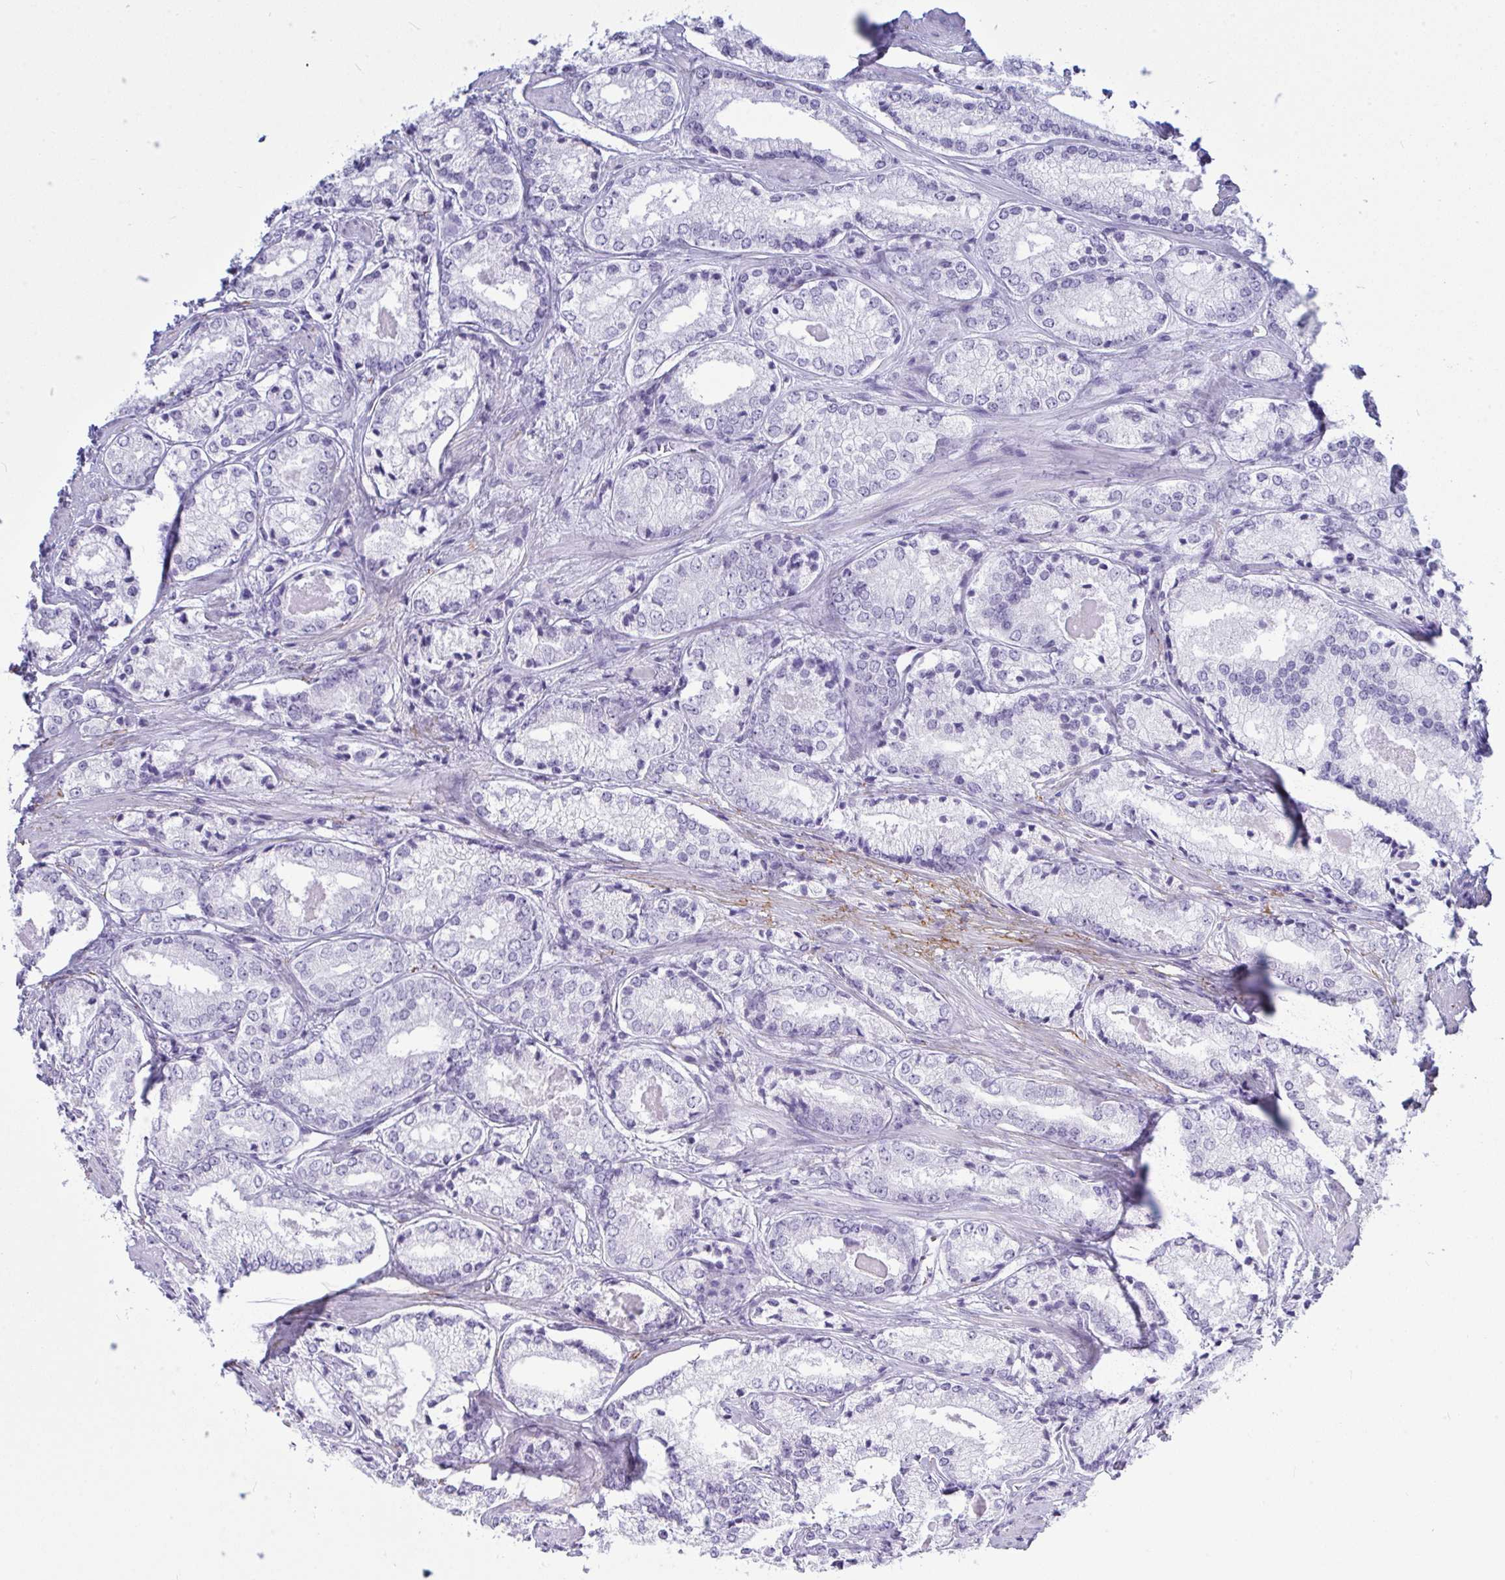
{"staining": {"intensity": "negative", "quantity": "none", "location": "none"}, "tissue": "prostate cancer", "cell_type": "Tumor cells", "image_type": "cancer", "snomed": [{"axis": "morphology", "description": "Adenocarcinoma, NOS"}, {"axis": "morphology", "description": "Adenocarcinoma, Low grade"}, {"axis": "topography", "description": "Prostate"}], "caption": "Tumor cells show no significant protein expression in adenocarcinoma (prostate). (Stains: DAB immunohistochemistry with hematoxylin counter stain, Microscopy: brightfield microscopy at high magnification).", "gene": "ELN", "patient": {"sex": "male", "age": 68}}